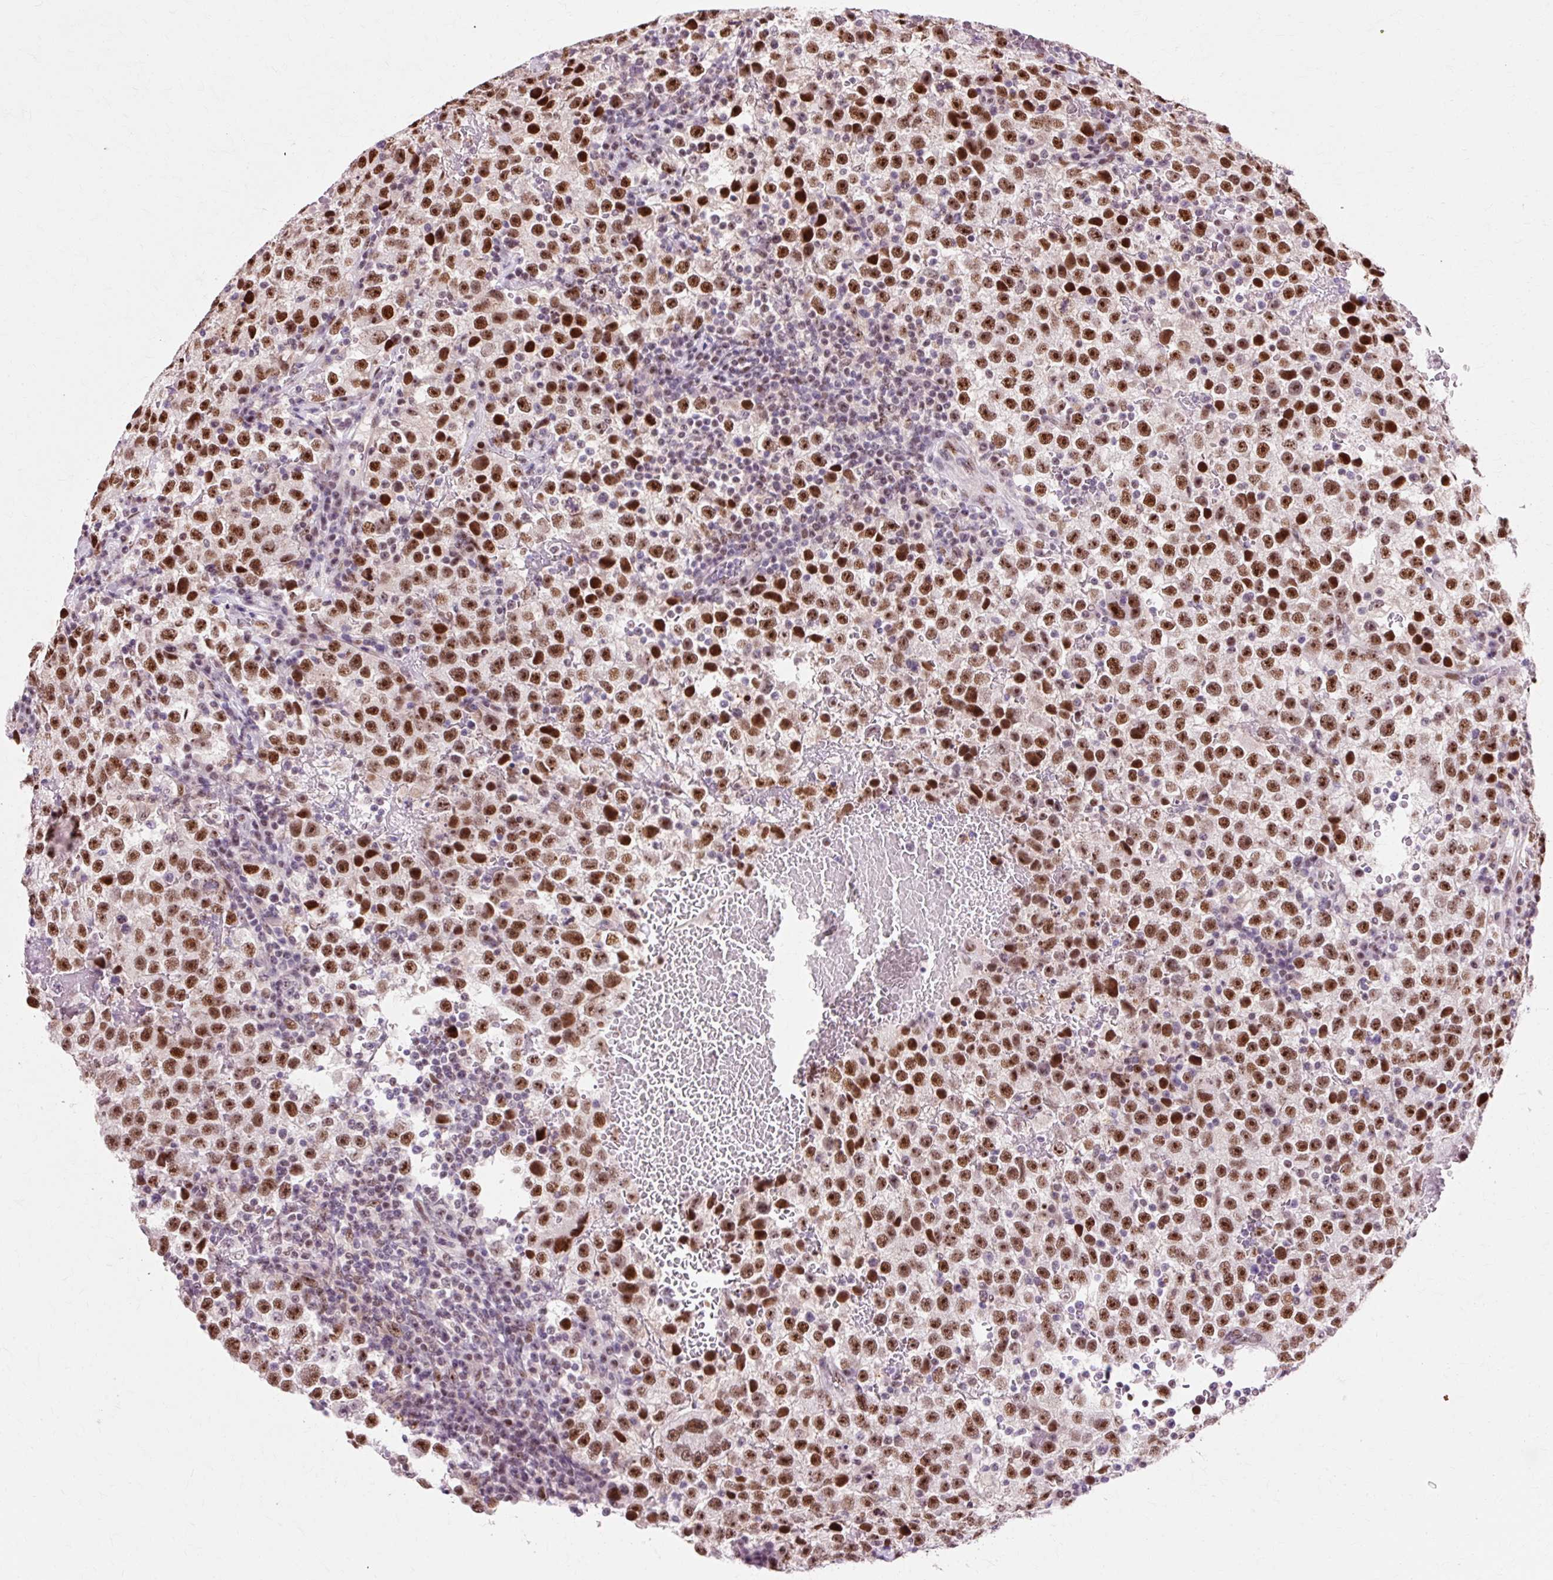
{"staining": {"intensity": "strong", "quantity": ">75%", "location": "nuclear"}, "tissue": "testis cancer", "cell_type": "Tumor cells", "image_type": "cancer", "snomed": [{"axis": "morphology", "description": "Seminoma, NOS"}, {"axis": "topography", "description": "Testis"}], "caption": "The image exhibits staining of seminoma (testis), revealing strong nuclear protein expression (brown color) within tumor cells.", "gene": "MACROD2", "patient": {"sex": "male", "age": 22}}